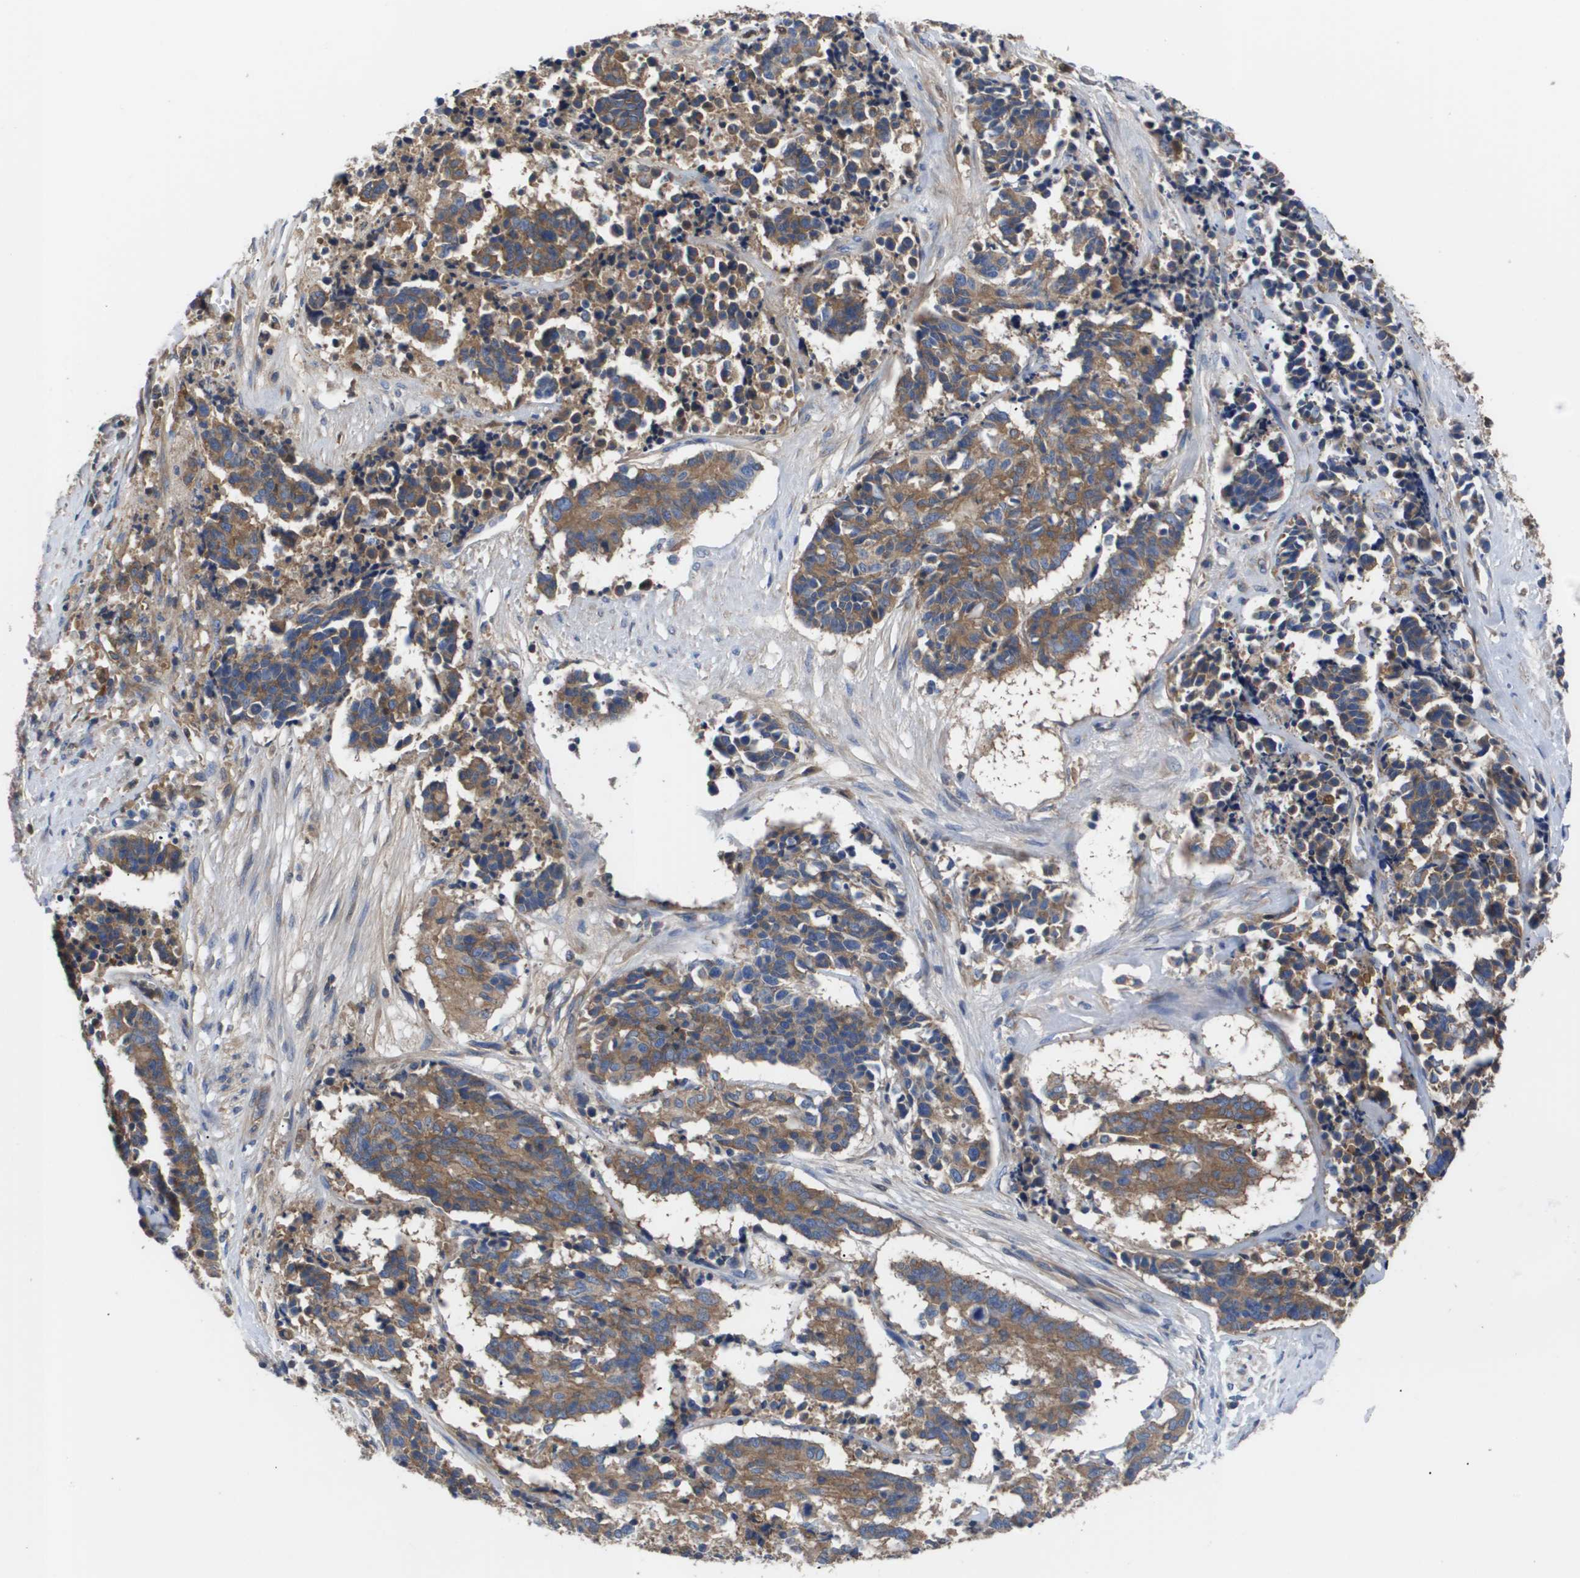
{"staining": {"intensity": "moderate", "quantity": ">75%", "location": "cytoplasmic/membranous"}, "tissue": "cervical cancer", "cell_type": "Tumor cells", "image_type": "cancer", "snomed": [{"axis": "morphology", "description": "Squamous cell carcinoma, NOS"}, {"axis": "topography", "description": "Cervix"}], "caption": "IHC of squamous cell carcinoma (cervical) demonstrates medium levels of moderate cytoplasmic/membranous positivity in approximately >75% of tumor cells.", "gene": "SERPINA6", "patient": {"sex": "female", "age": 35}}